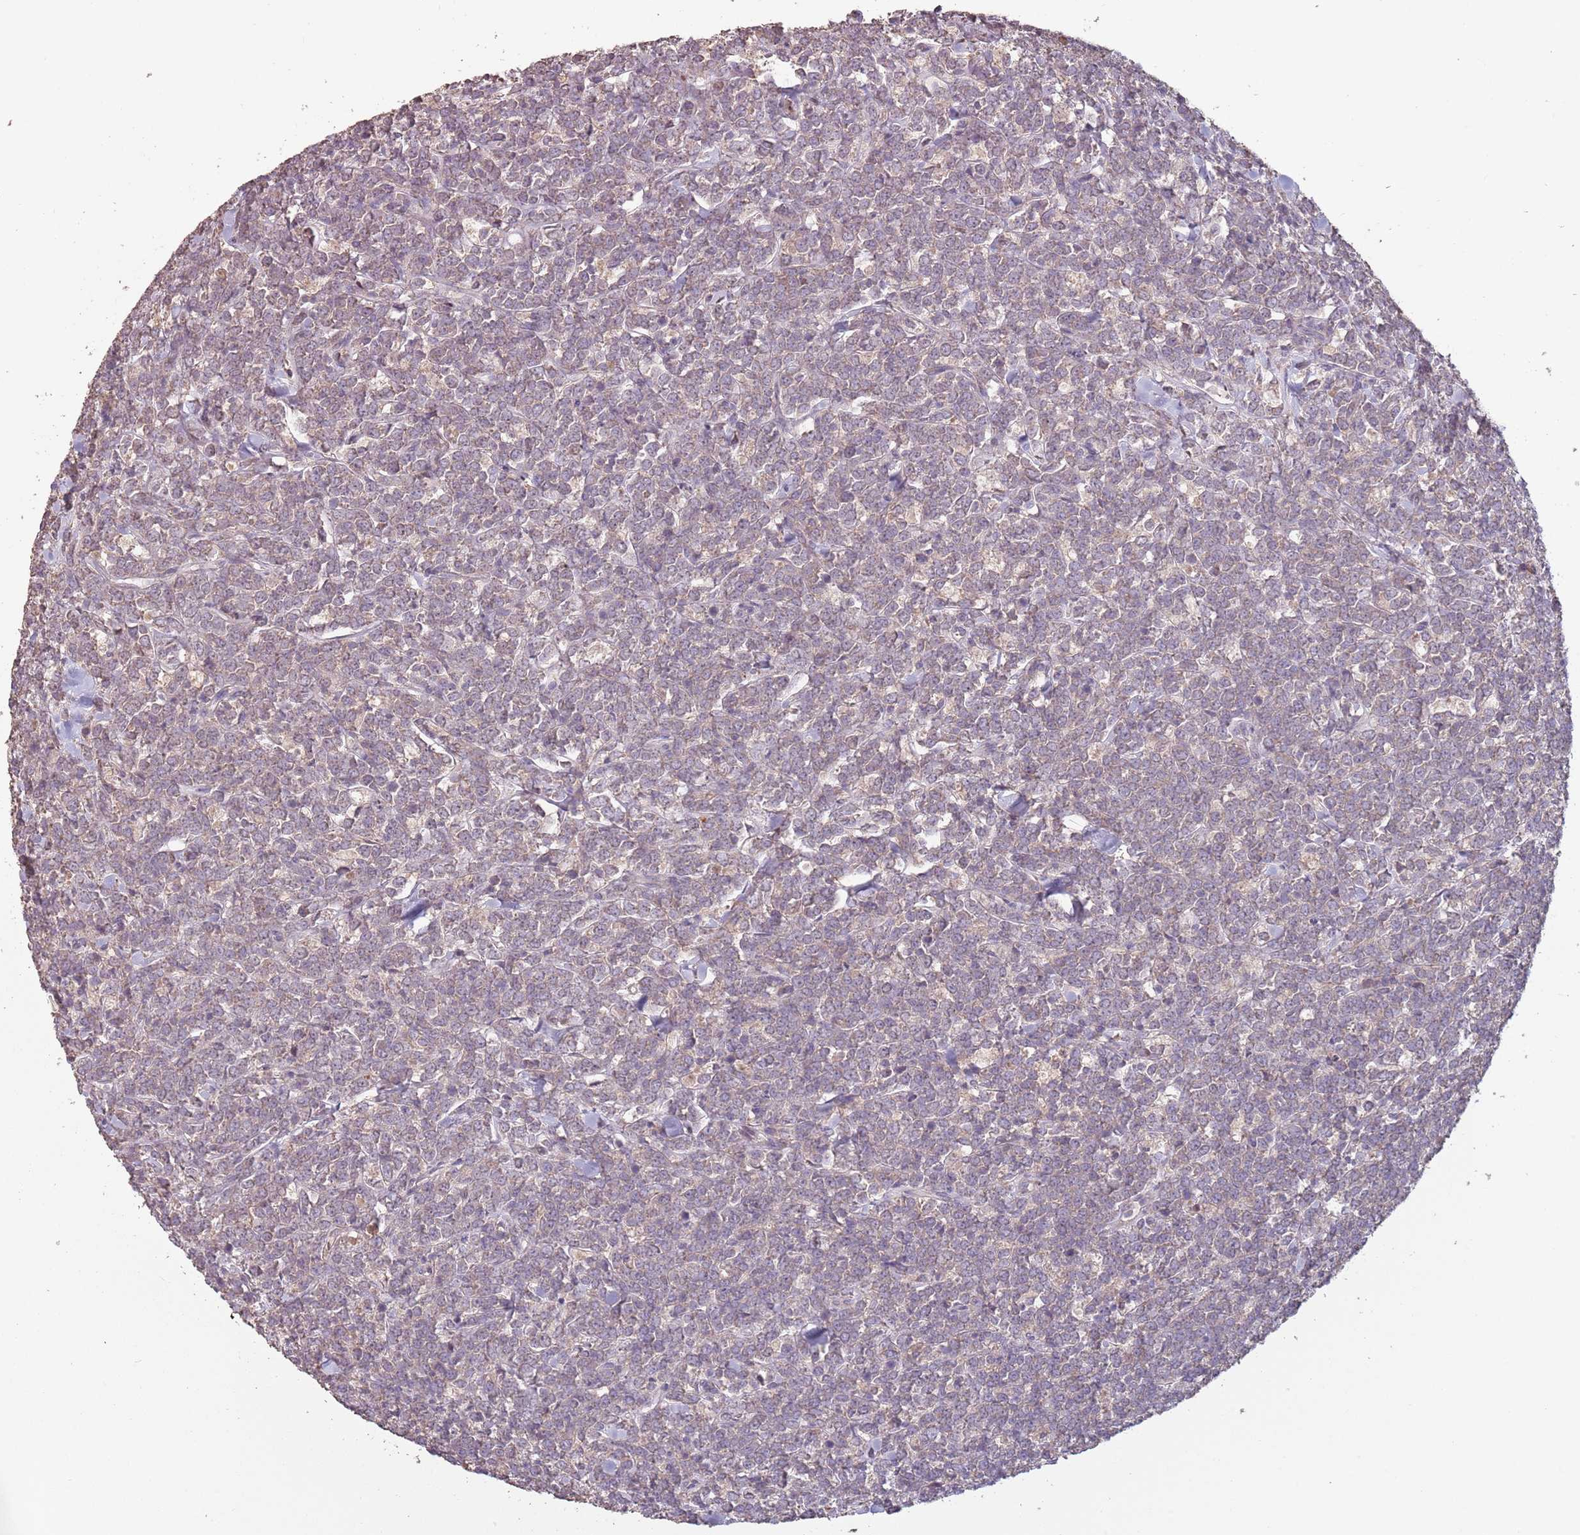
{"staining": {"intensity": "weak", "quantity": "25%-75%", "location": "cytoplasmic/membranous"}, "tissue": "lymphoma", "cell_type": "Tumor cells", "image_type": "cancer", "snomed": [{"axis": "morphology", "description": "Malignant lymphoma, non-Hodgkin's type, High grade"}, {"axis": "topography", "description": "Small intestine"}], "caption": "Lymphoma stained with DAB immunohistochemistry exhibits low levels of weak cytoplasmic/membranous expression in about 25%-75% of tumor cells. (IHC, brightfield microscopy, high magnification).", "gene": "MBD3L1", "patient": {"sex": "male", "age": 8}}